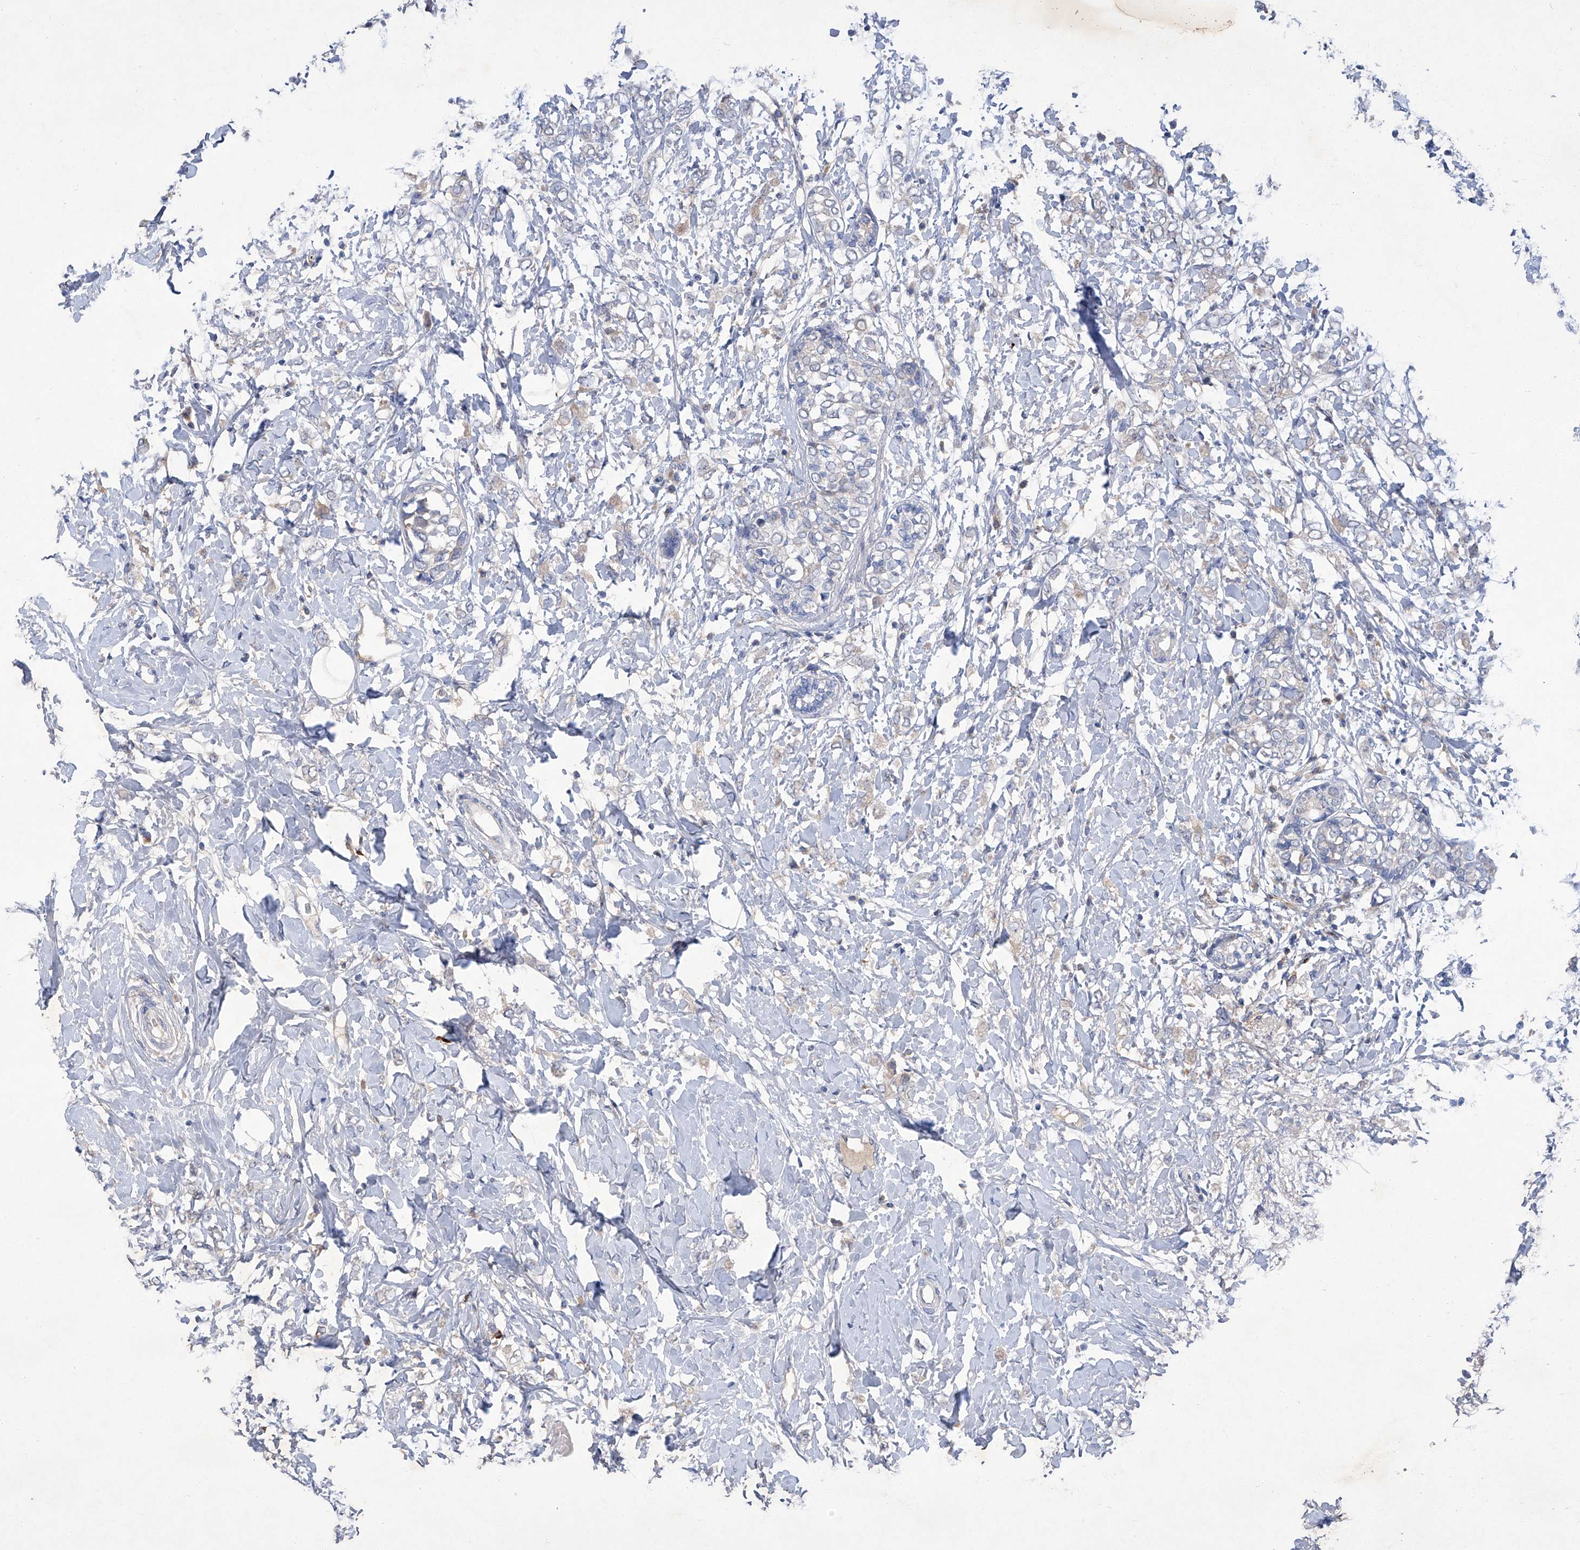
{"staining": {"intensity": "negative", "quantity": "none", "location": "none"}, "tissue": "breast cancer", "cell_type": "Tumor cells", "image_type": "cancer", "snomed": [{"axis": "morphology", "description": "Normal tissue, NOS"}, {"axis": "morphology", "description": "Lobular carcinoma"}, {"axis": "topography", "description": "Breast"}], "caption": "Immunohistochemistry photomicrograph of neoplastic tissue: breast cancer (lobular carcinoma) stained with DAB demonstrates no significant protein staining in tumor cells.", "gene": "SBK2", "patient": {"sex": "female", "age": 47}}